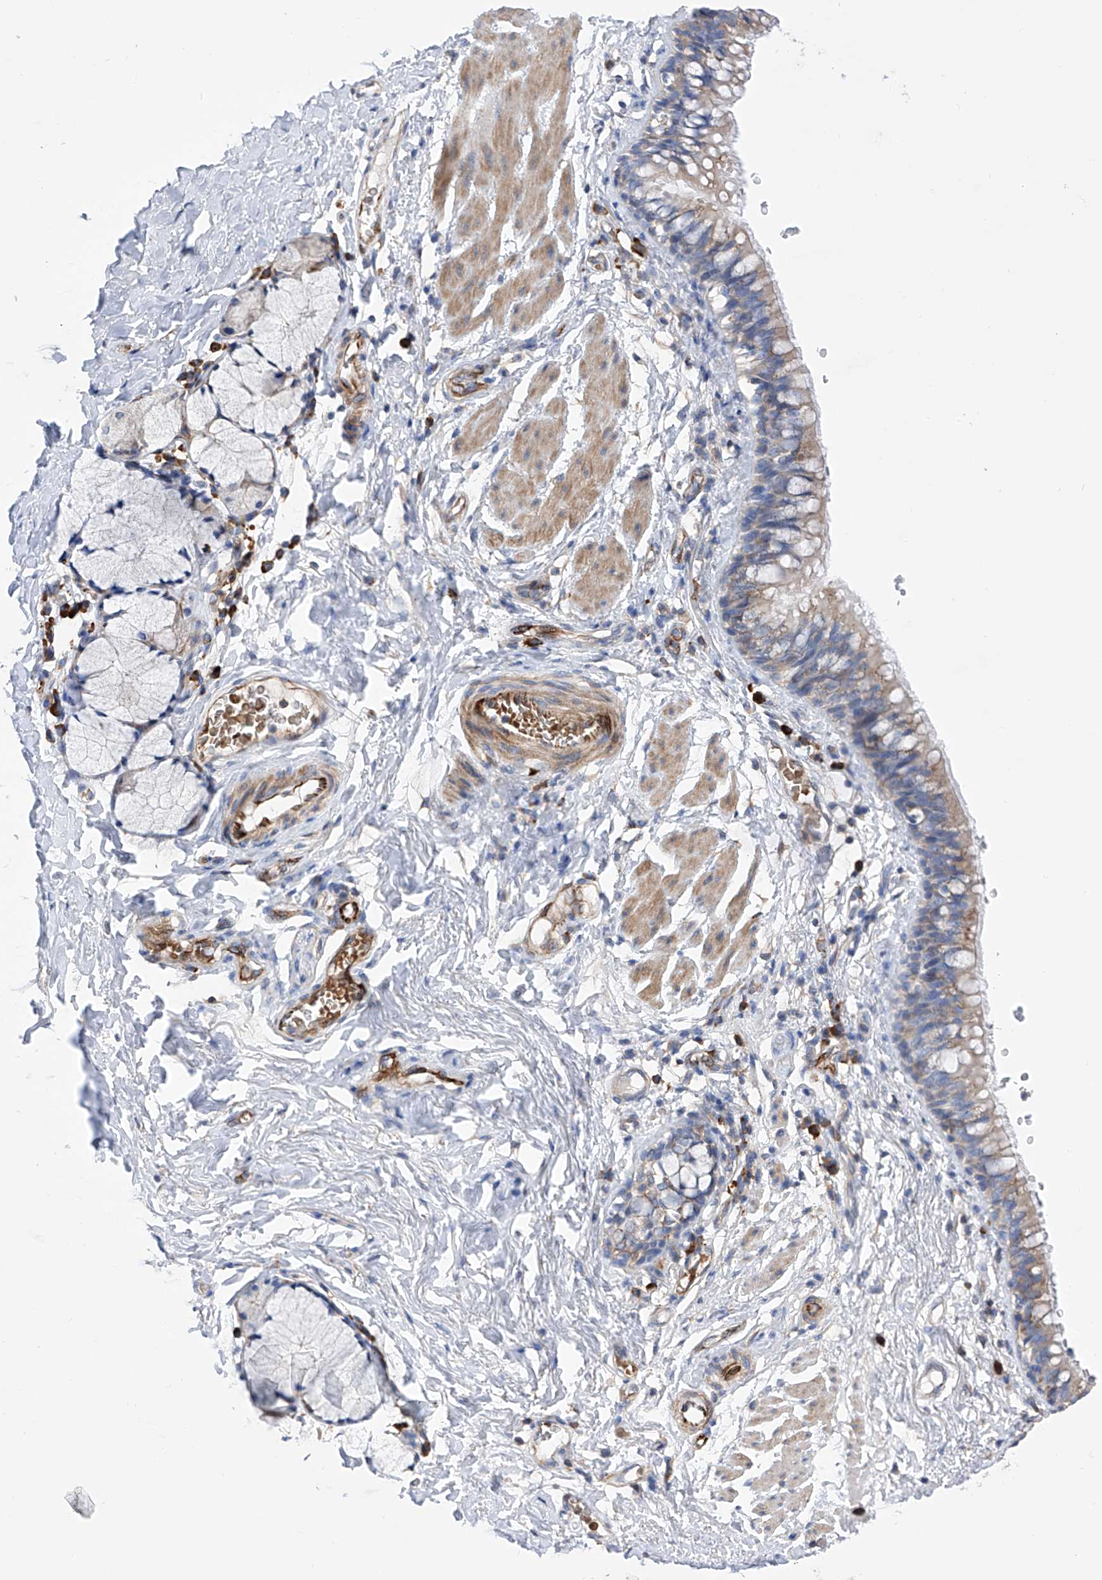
{"staining": {"intensity": "weak", "quantity": ">75%", "location": "cytoplasmic/membranous"}, "tissue": "bronchus", "cell_type": "Respiratory epithelial cells", "image_type": "normal", "snomed": [{"axis": "morphology", "description": "Normal tissue, NOS"}, {"axis": "topography", "description": "Cartilage tissue"}, {"axis": "topography", "description": "Bronchus"}], "caption": "Protein analysis of benign bronchus exhibits weak cytoplasmic/membranous staining in approximately >75% of respiratory epithelial cells. (DAB (3,3'-diaminobenzidine) = brown stain, brightfield microscopy at high magnification).", "gene": "NFATC4", "patient": {"sex": "female", "age": 36}}